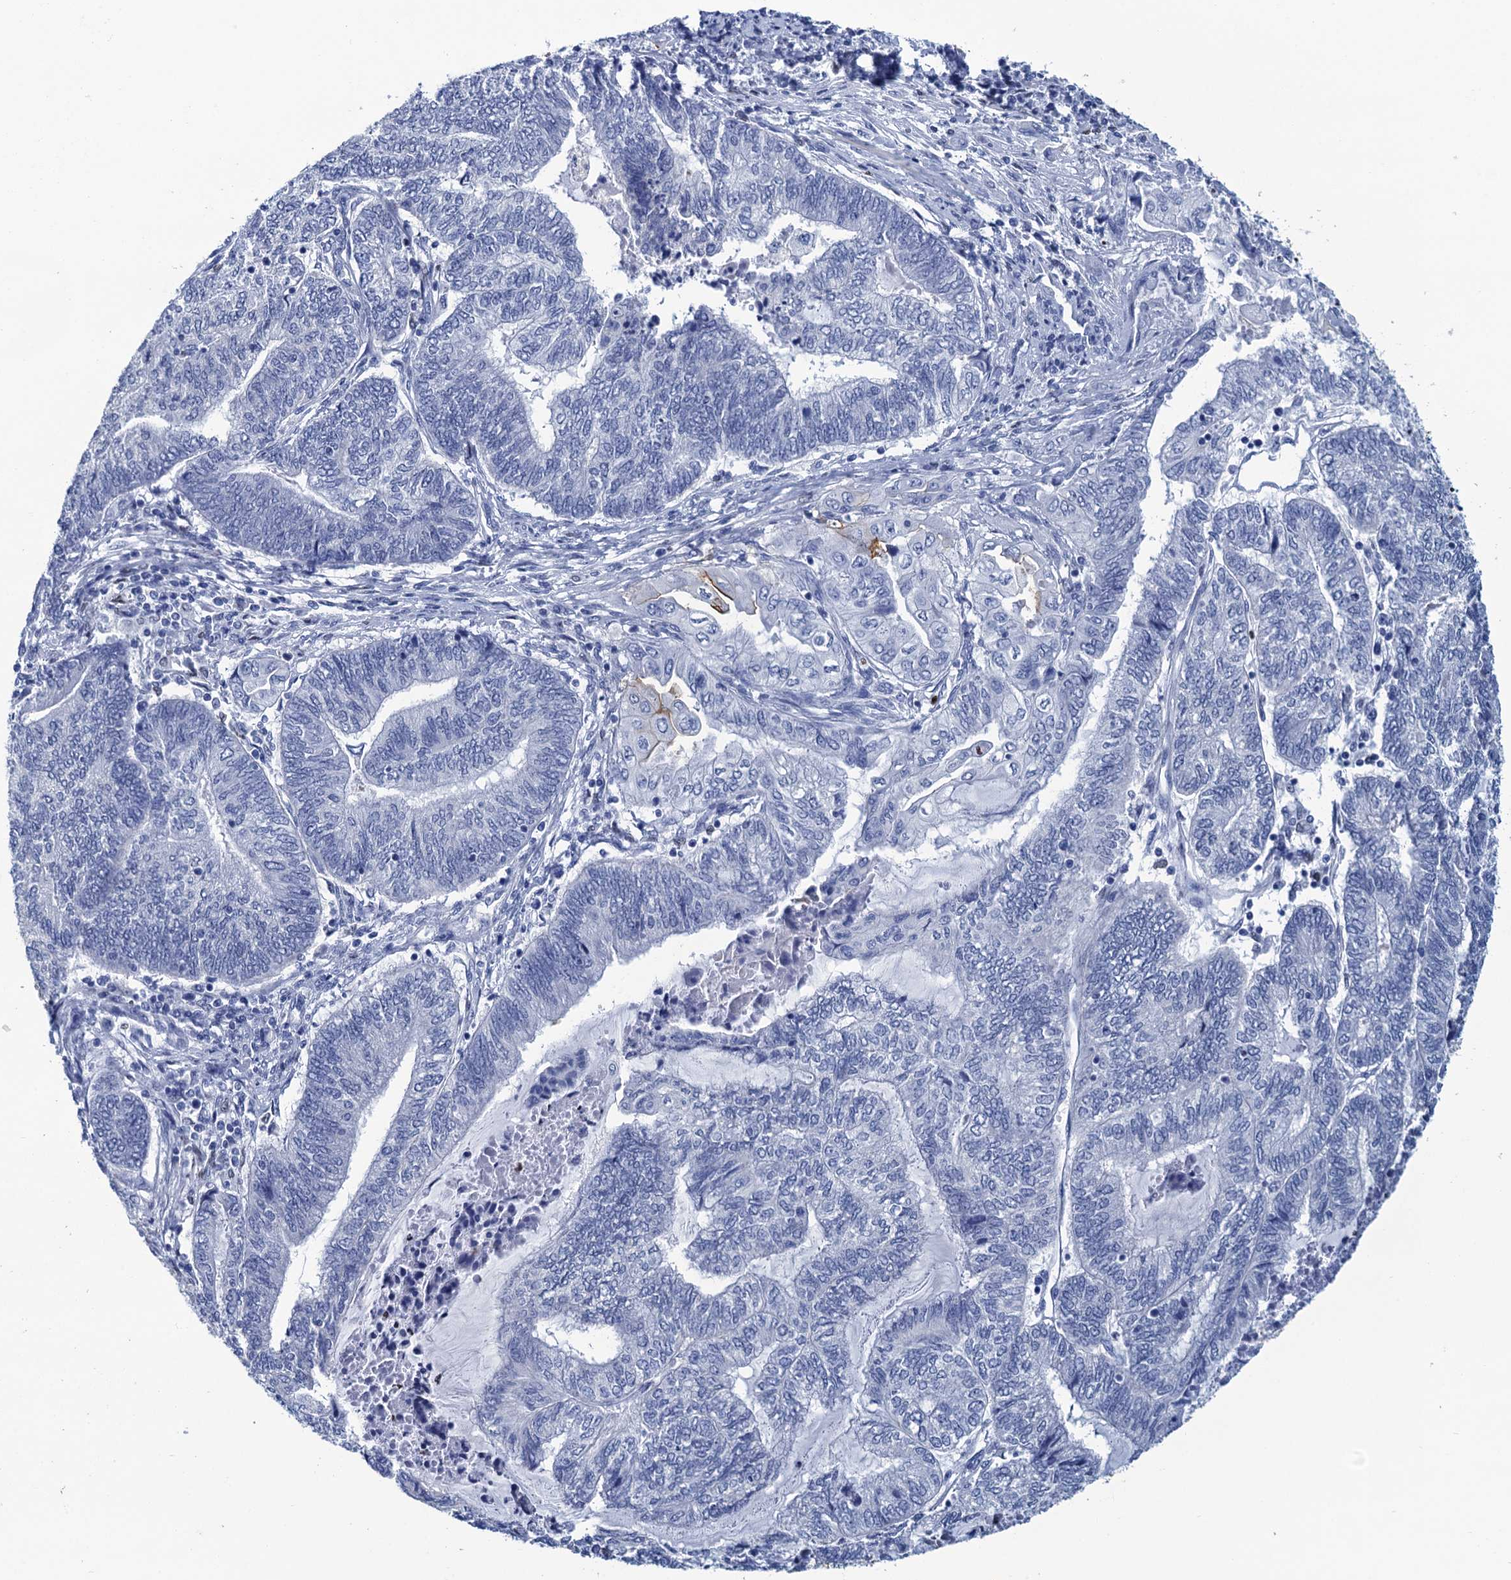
{"staining": {"intensity": "negative", "quantity": "none", "location": "none"}, "tissue": "endometrial cancer", "cell_type": "Tumor cells", "image_type": "cancer", "snomed": [{"axis": "morphology", "description": "Adenocarcinoma, NOS"}, {"axis": "topography", "description": "Uterus"}, {"axis": "topography", "description": "Endometrium"}], "caption": "Immunohistochemistry (IHC) image of endometrial cancer stained for a protein (brown), which demonstrates no positivity in tumor cells.", "gene": "RHCG", "patient": {"sex": "female", "age": 70}}